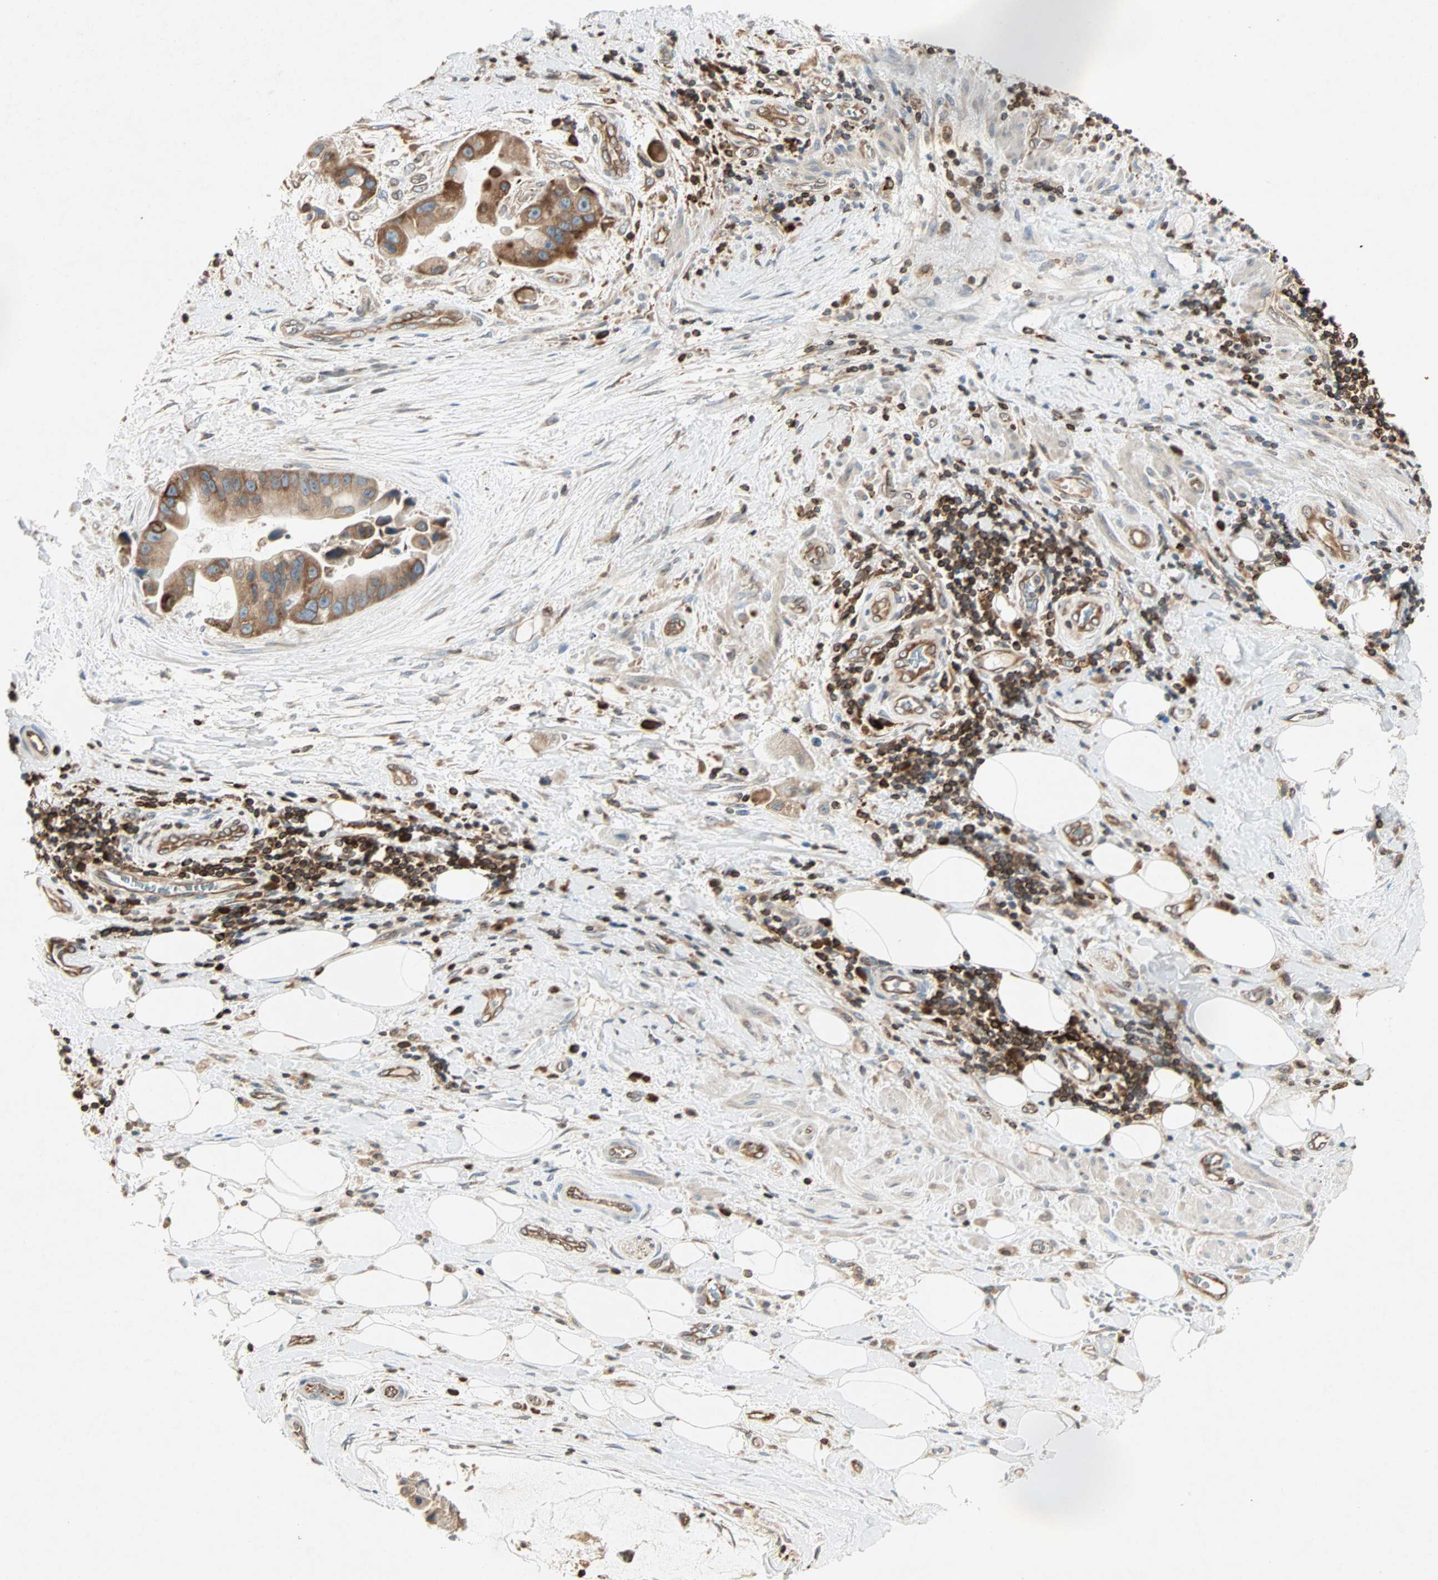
{"staining": {"intensity": "moderate", "quantity": ">75%", "location": "cytoplasmic/membranous"}, "tissue": "liver cancer", "cell_type": "Tumor cells", "image_type": "cancer", "snomed": [{"axis": "morphology", "description": "Normal tissue, NOS"}, {"axis": "morphology", "description": "Cholangiocarcinoma"}, {"axis": "topography", "description": "Liver"}, {"axis": "topography", "description": "Peripheral nerve tissue"}], "caption": "A brown stain highlights moderate cytoplasmic/membranous positivity of a protein in human liver cancer (cholangiocarcinoma) tumor cells.", "gene": "TAPBP", "patient": {"sex": "male", "age": 50}}